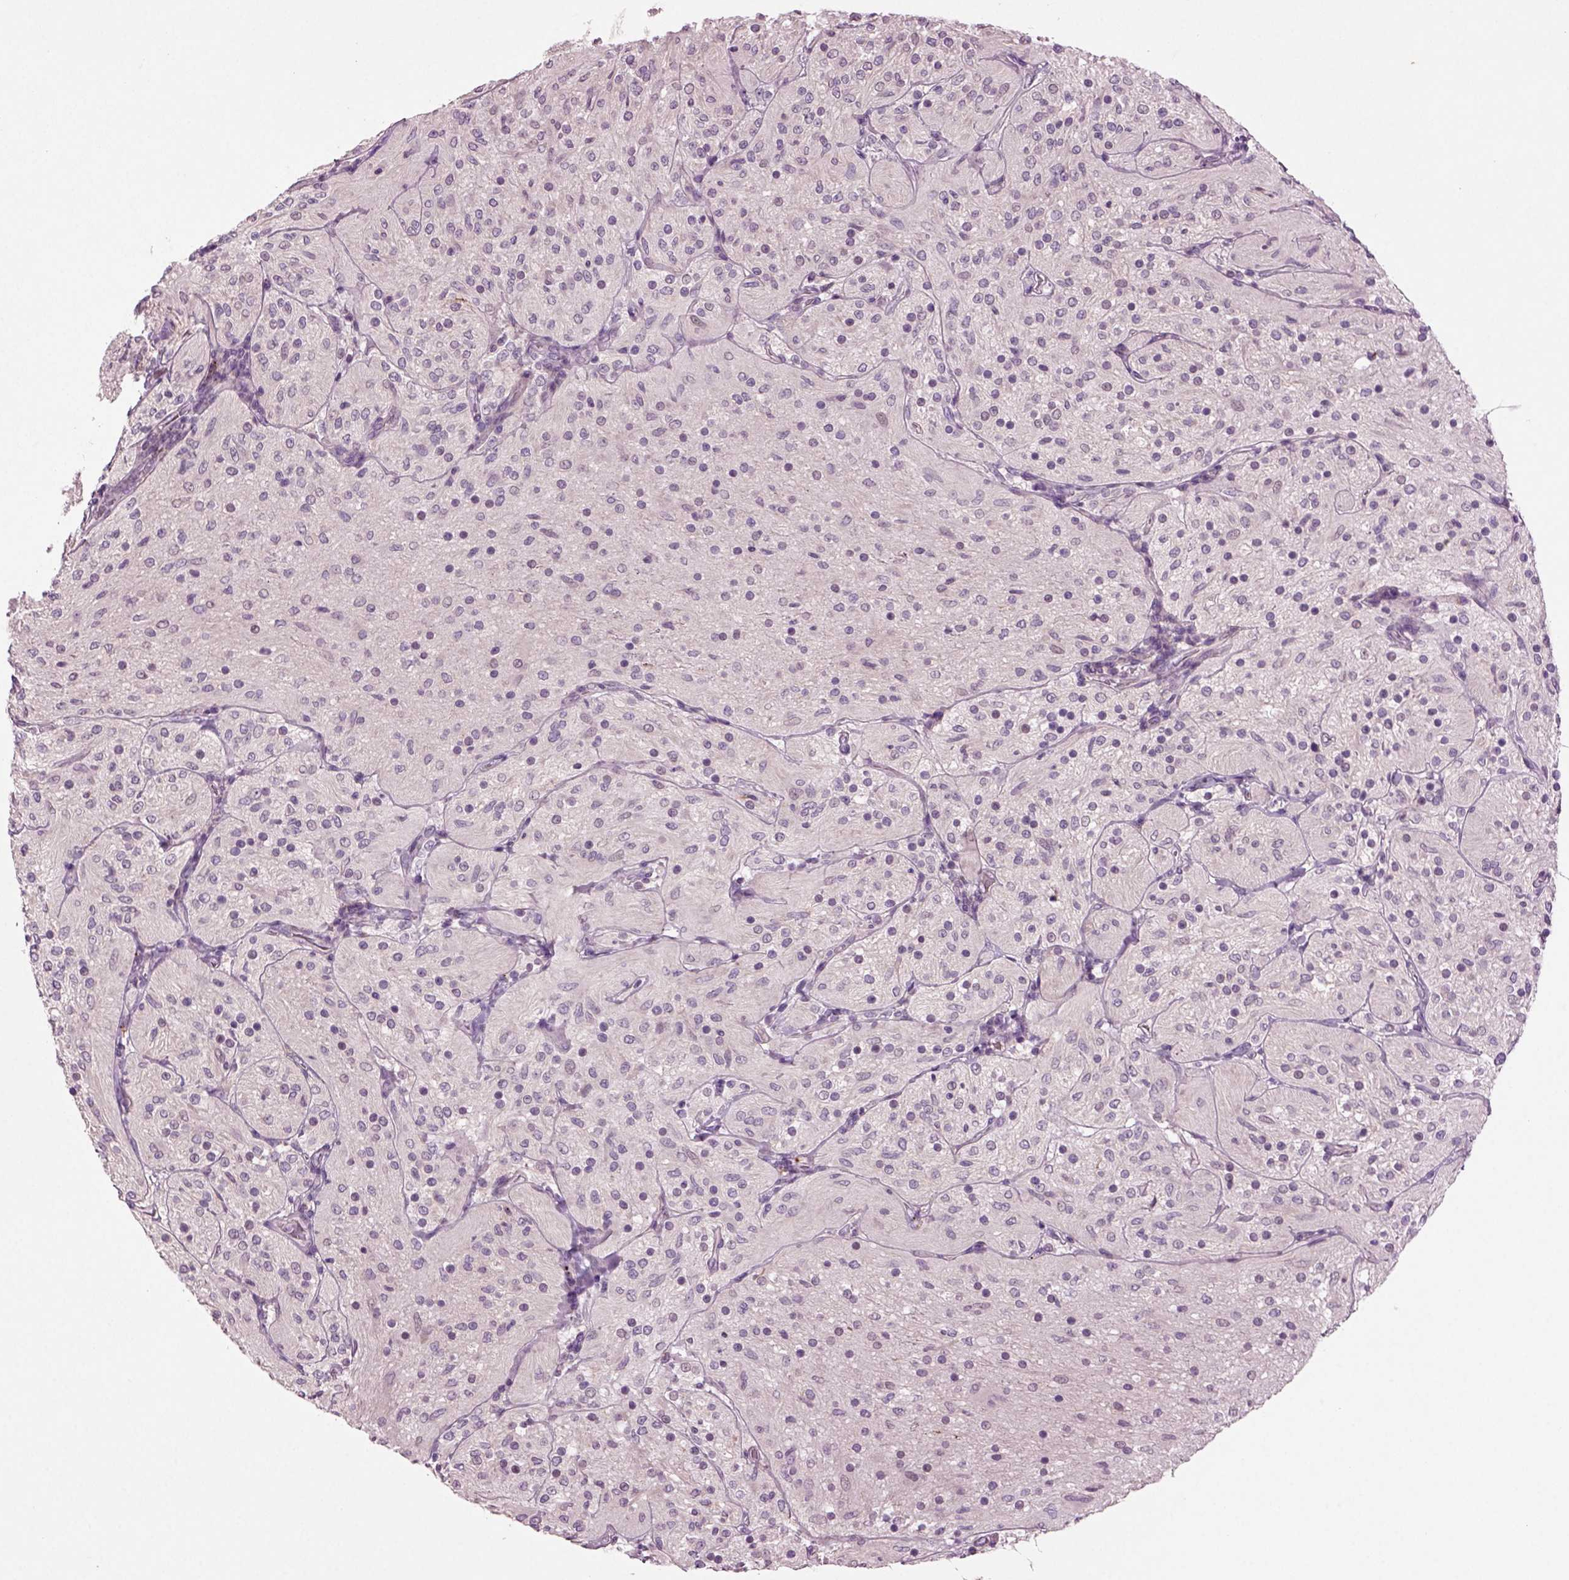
{"staining": {"intensity": "negative", "quantity": "none", "location": "none"}, "tissue": "glioma", "cell_type": "Tumor cells", "image_type": "cancer", "snomed": [{"axis": "morphology", "description": "Glioma, malignant, Low grade"}, {"axis": "topography", "description": "Brain"}], "caption": "A histopathology image of low-grade glioma (malignant) stained for a protein displays no brown staining in tumor cells.", "gene": "SLC17A6", "patient": {"sex": "male", "age": 3}}